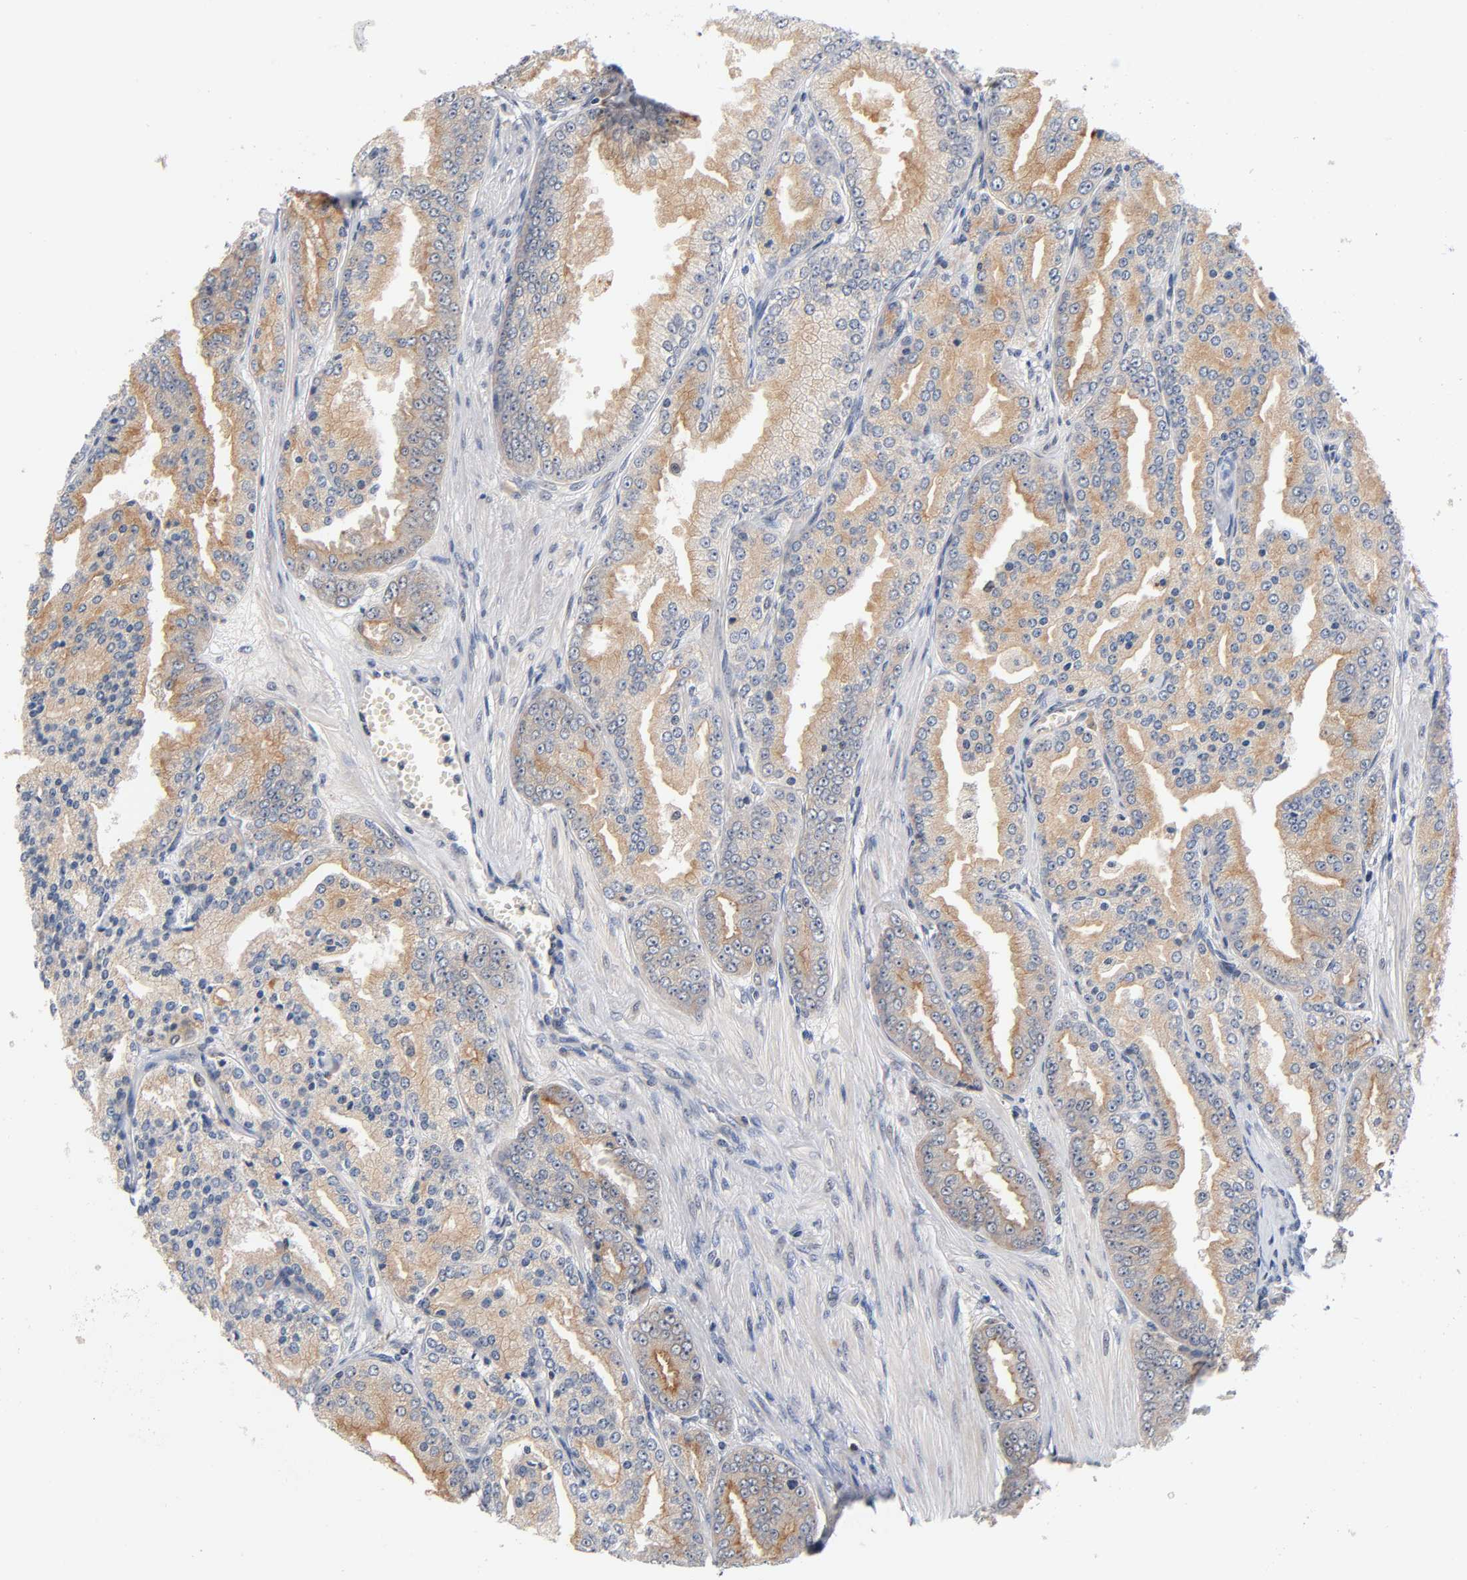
{"staining": {"intensity": "moderate", "quantity": ">75%", "location": "cytoplasmic/membranous"}, "tissue": "prostate cancer", "cell_type": "Tumor cells", "image_type": "cancer", "snomed": [{"axis": "morphology", "description": "Adenocarcinoma, High grade"}, {"axis": "topography", "description": "Prostate"}], "caption": "Protein staining demonstrates moderate cytoplasmic/membranous expression in about >75% of tumor cells in prostate cancer.", "gene": "PRKAB1", "patient": {"sex": "male", "age": 61}}